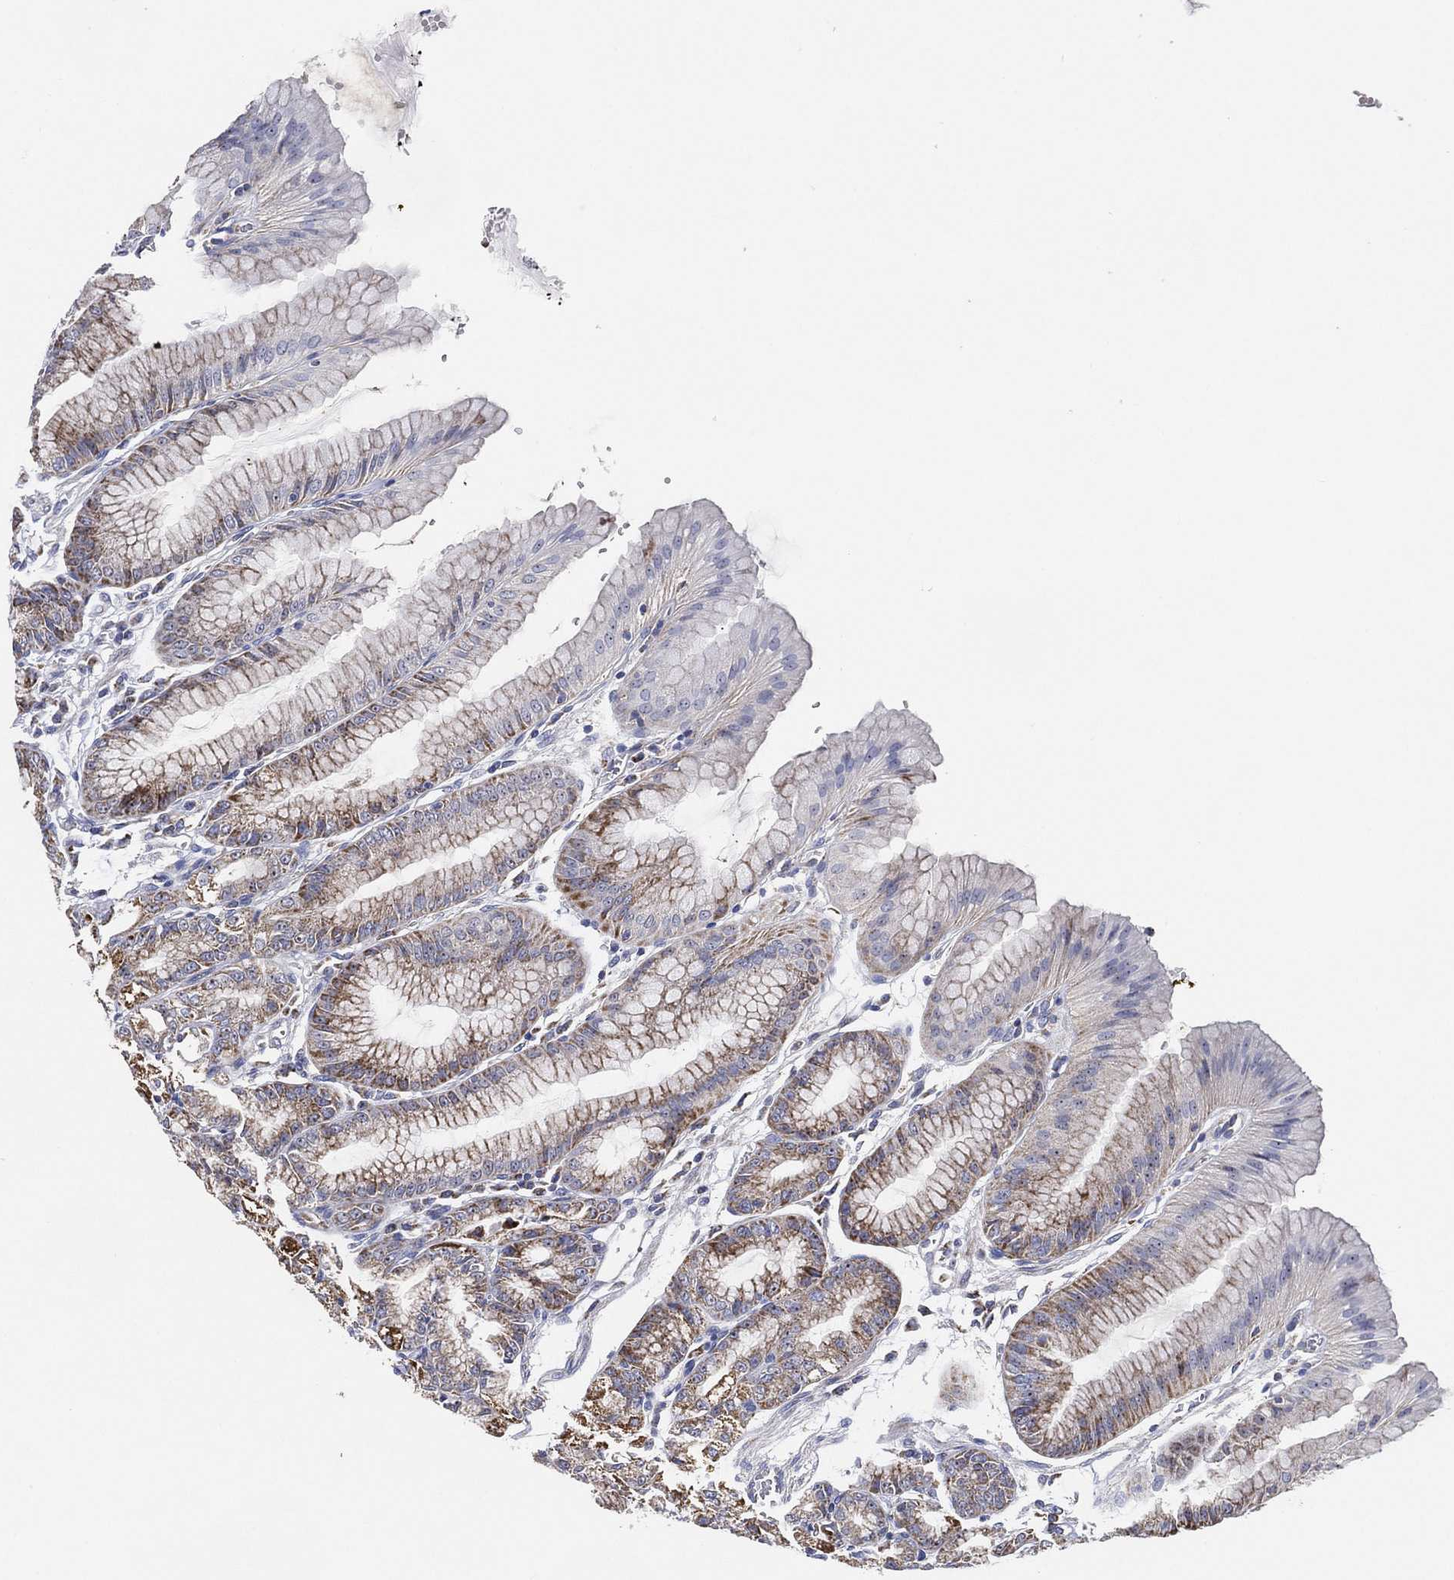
{"staining": {"intensity": "moderate", "quantity": ">75%", "location": "cytoplasmic/membranous"}, "tissue": "stomach", "cell_type": "Glandular cells", "image_type": "normal", "snomed": [{"axis": "morphology", "description": "Normal tissue, NOS"}, {"axis": "topography", "description": "Stomach, lower"}], "caption": "This is an image of immunohistochemistry staining of normal stomach, which shows moderate expression in the cytoplasmic/membranous of glandular cells.", "gene": "GCAT", "patient": {"sex": "male", "age": 71}}